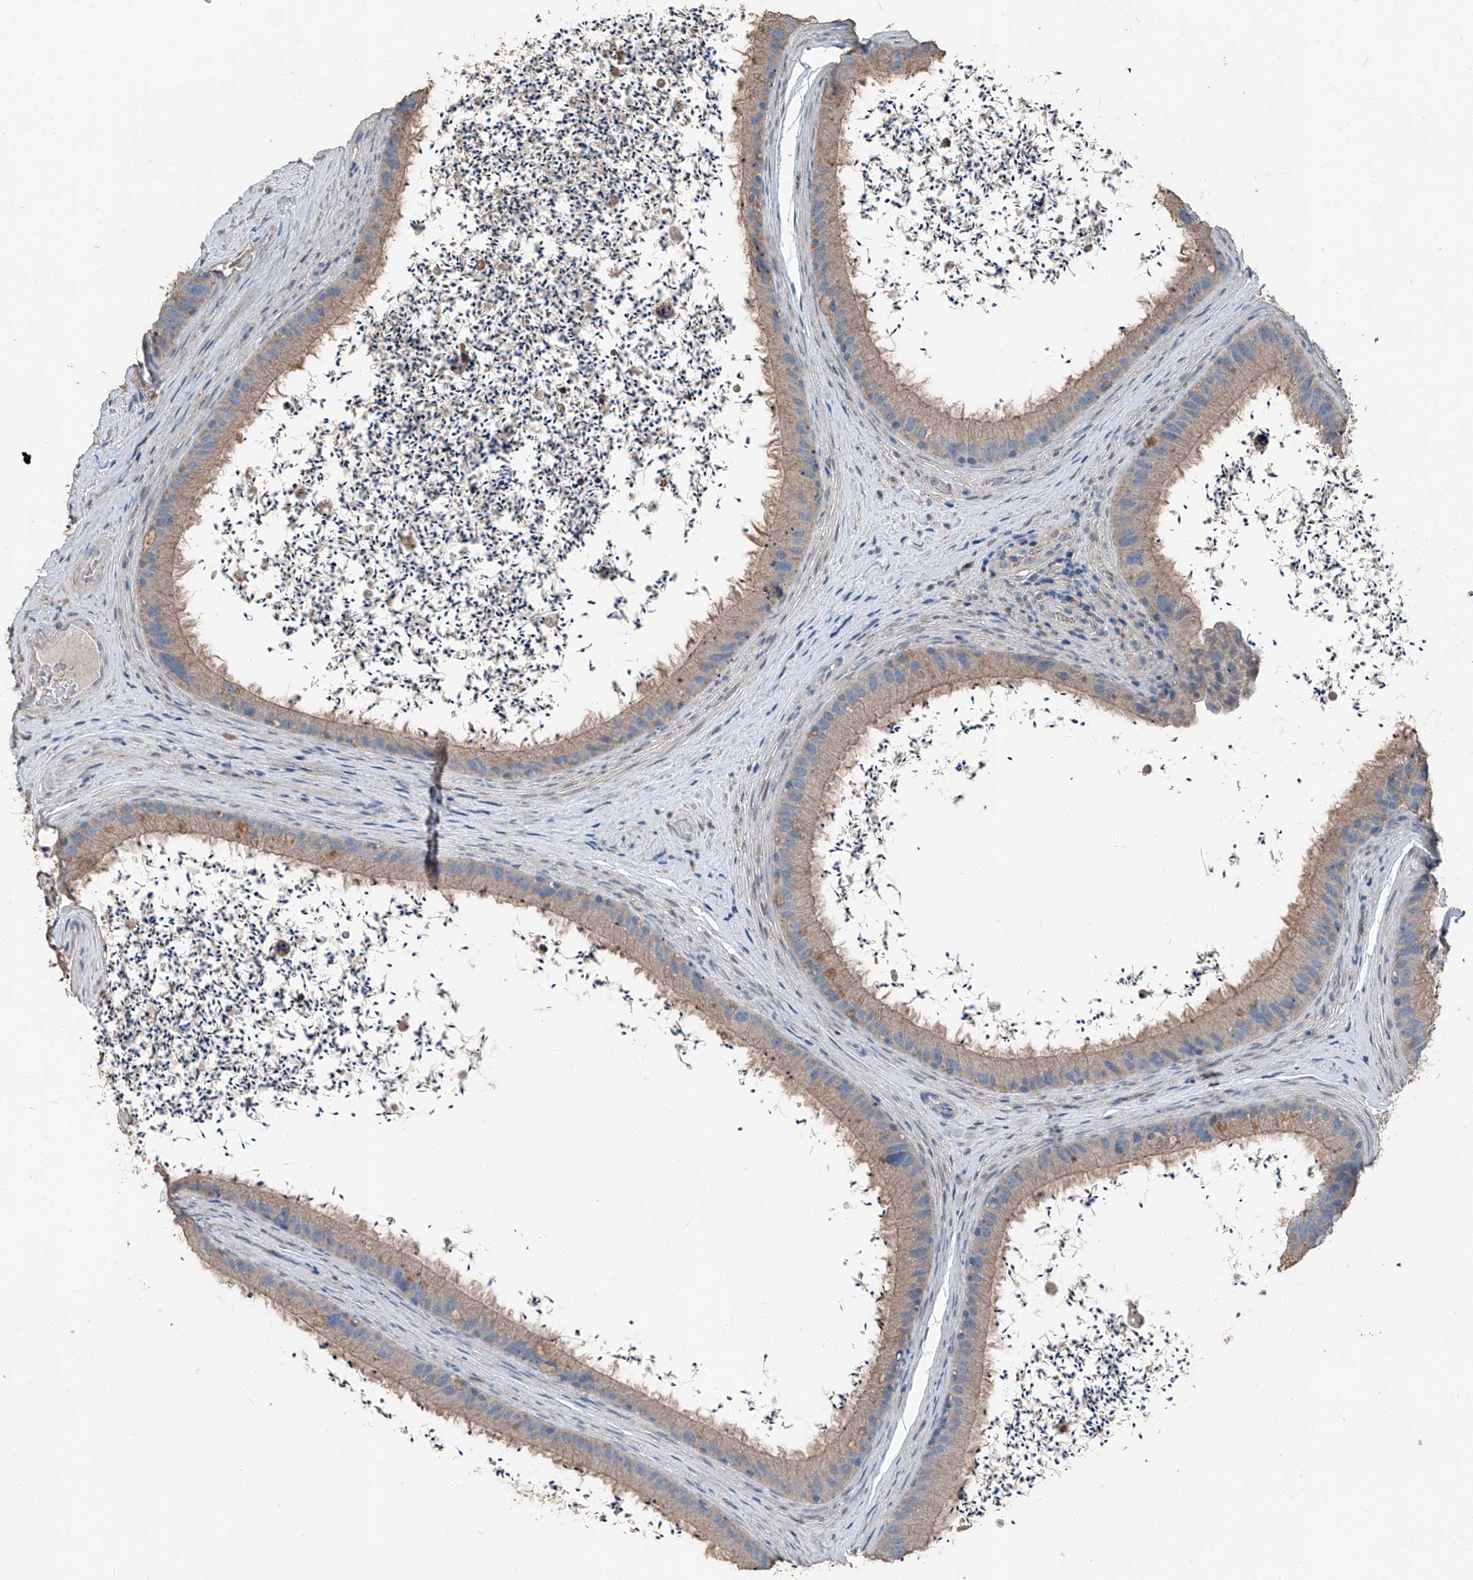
{"staining": {"intensity": "weak", "quantity": ">75%", "location": "cytoplasmic/membranous"}, "tissue": "epididymis", "cell_type": "Glandular cells", "image_type": "normal", "snomed": [{"axis": "morphology", "description": "Normal tissue, NOS"}, {"axis": "topography", "description": "Epididymis, spermatic cord, NOS"}], "caption": "Immunohistochemical staining of normal human epididymis demonstrates weak cytoplasmic/membranous protein expression in about >75% of glandular cells.", "gene": "MAMLD1", "patient": {"sex": "male", "age": 50}}